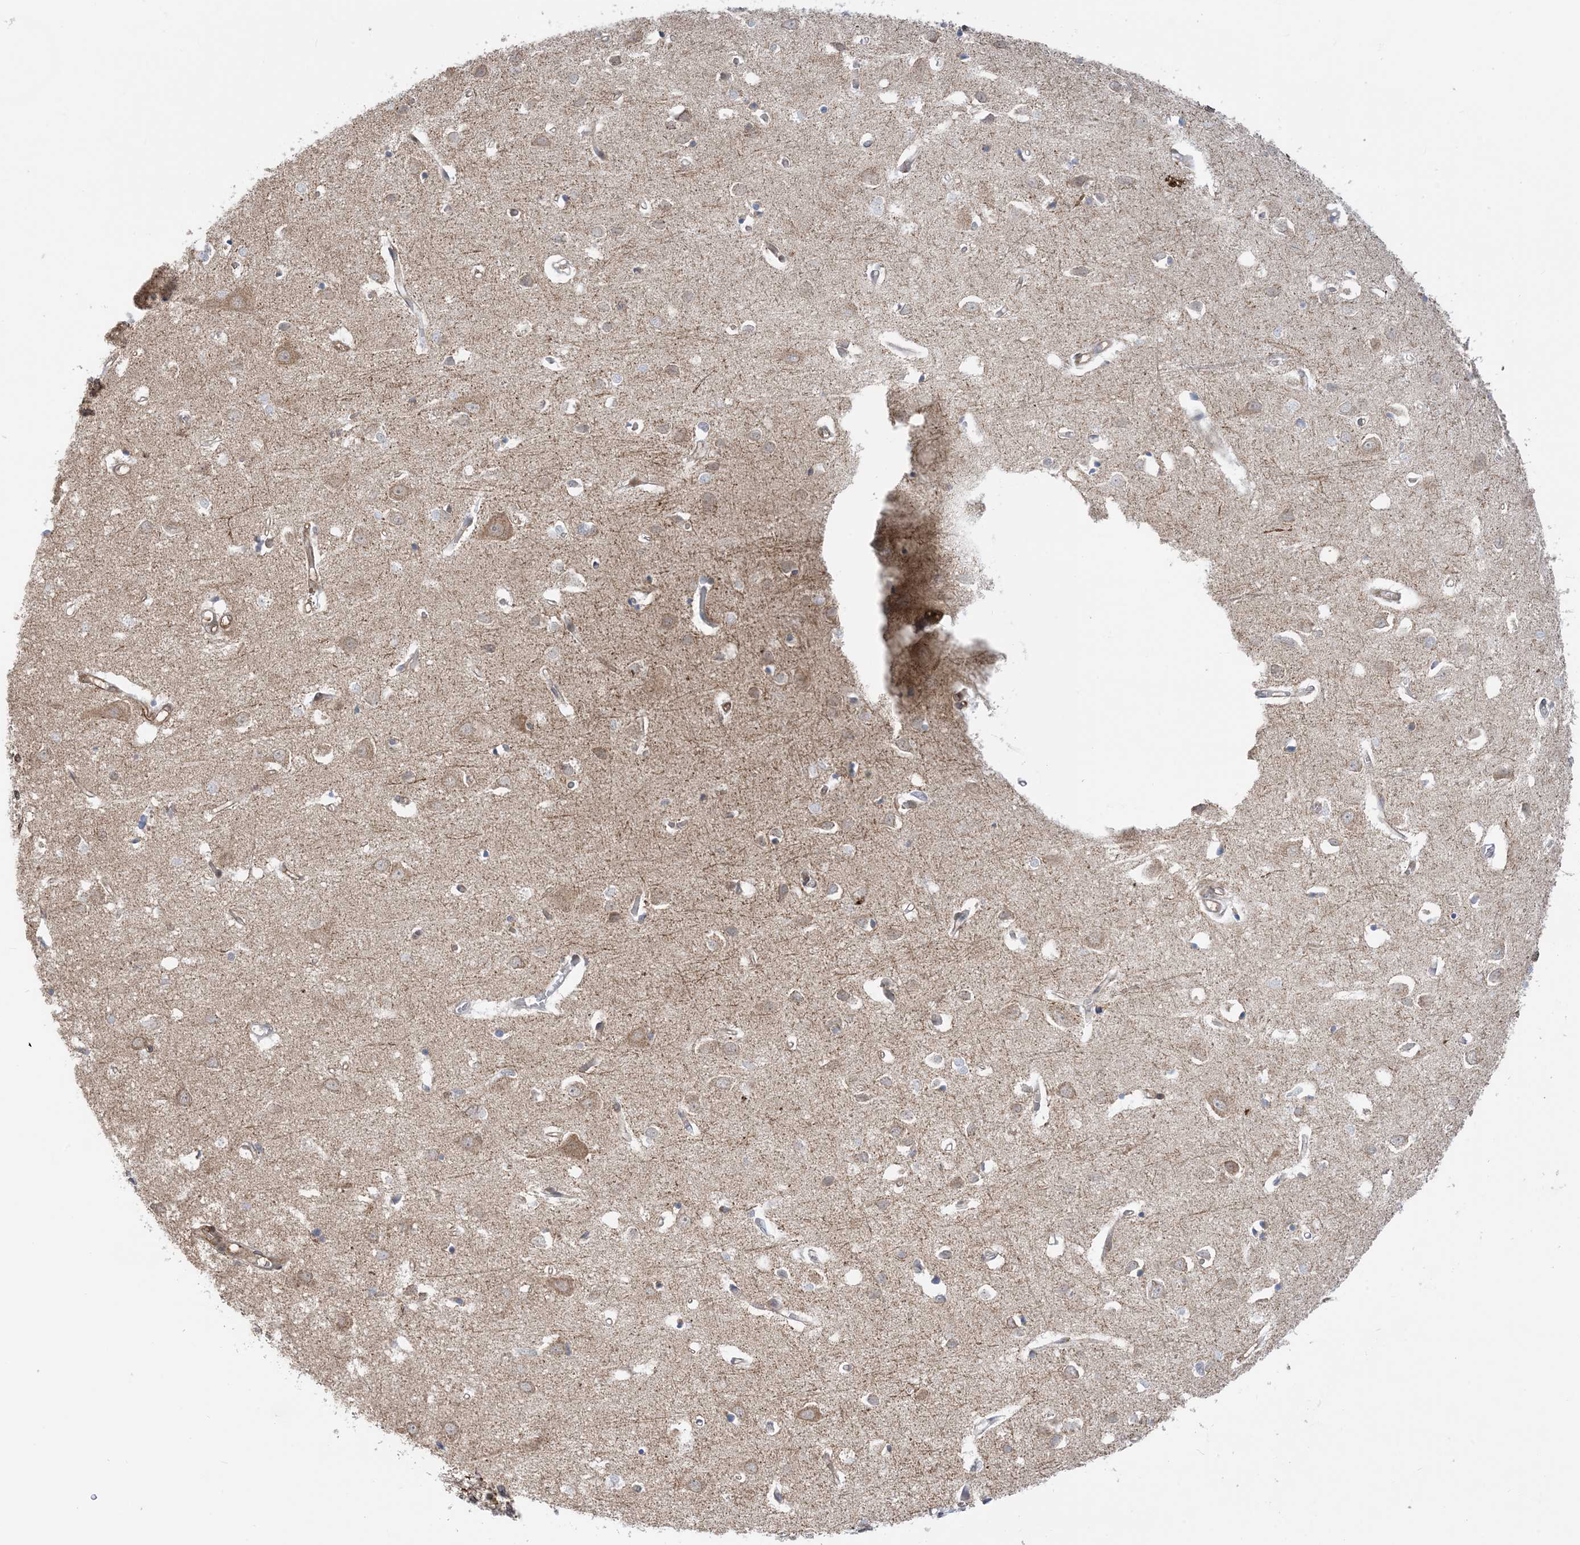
{"staining": {"intensity": "moderate", "quantity": ">75%", "location": "cytoplasmic/membranous"}, "tissue": "cerebral cortex", "cell_type": "Endothelial cells", "image_type": "normal", "snomed": [{"axis": "morphology", "description": "Normal tissue, NOS"}, {"axis": "topography", "description": "Cerebral cortex"}], "caption": "Immunohistochemistry staining of normal cerebral cortex, which exhibits medium levels of moderate cytoplasmic/membranous expression in approximately >75% of endothelial cells indicating moderate cytoplasmic/membranous protein positivity. The staining was performed using DAB (brown) for protein detection and nuclei were counterstained in hematoxylin (blue).", "gene": "CASP4", "patient": {"sex": "female", "age": 64}}